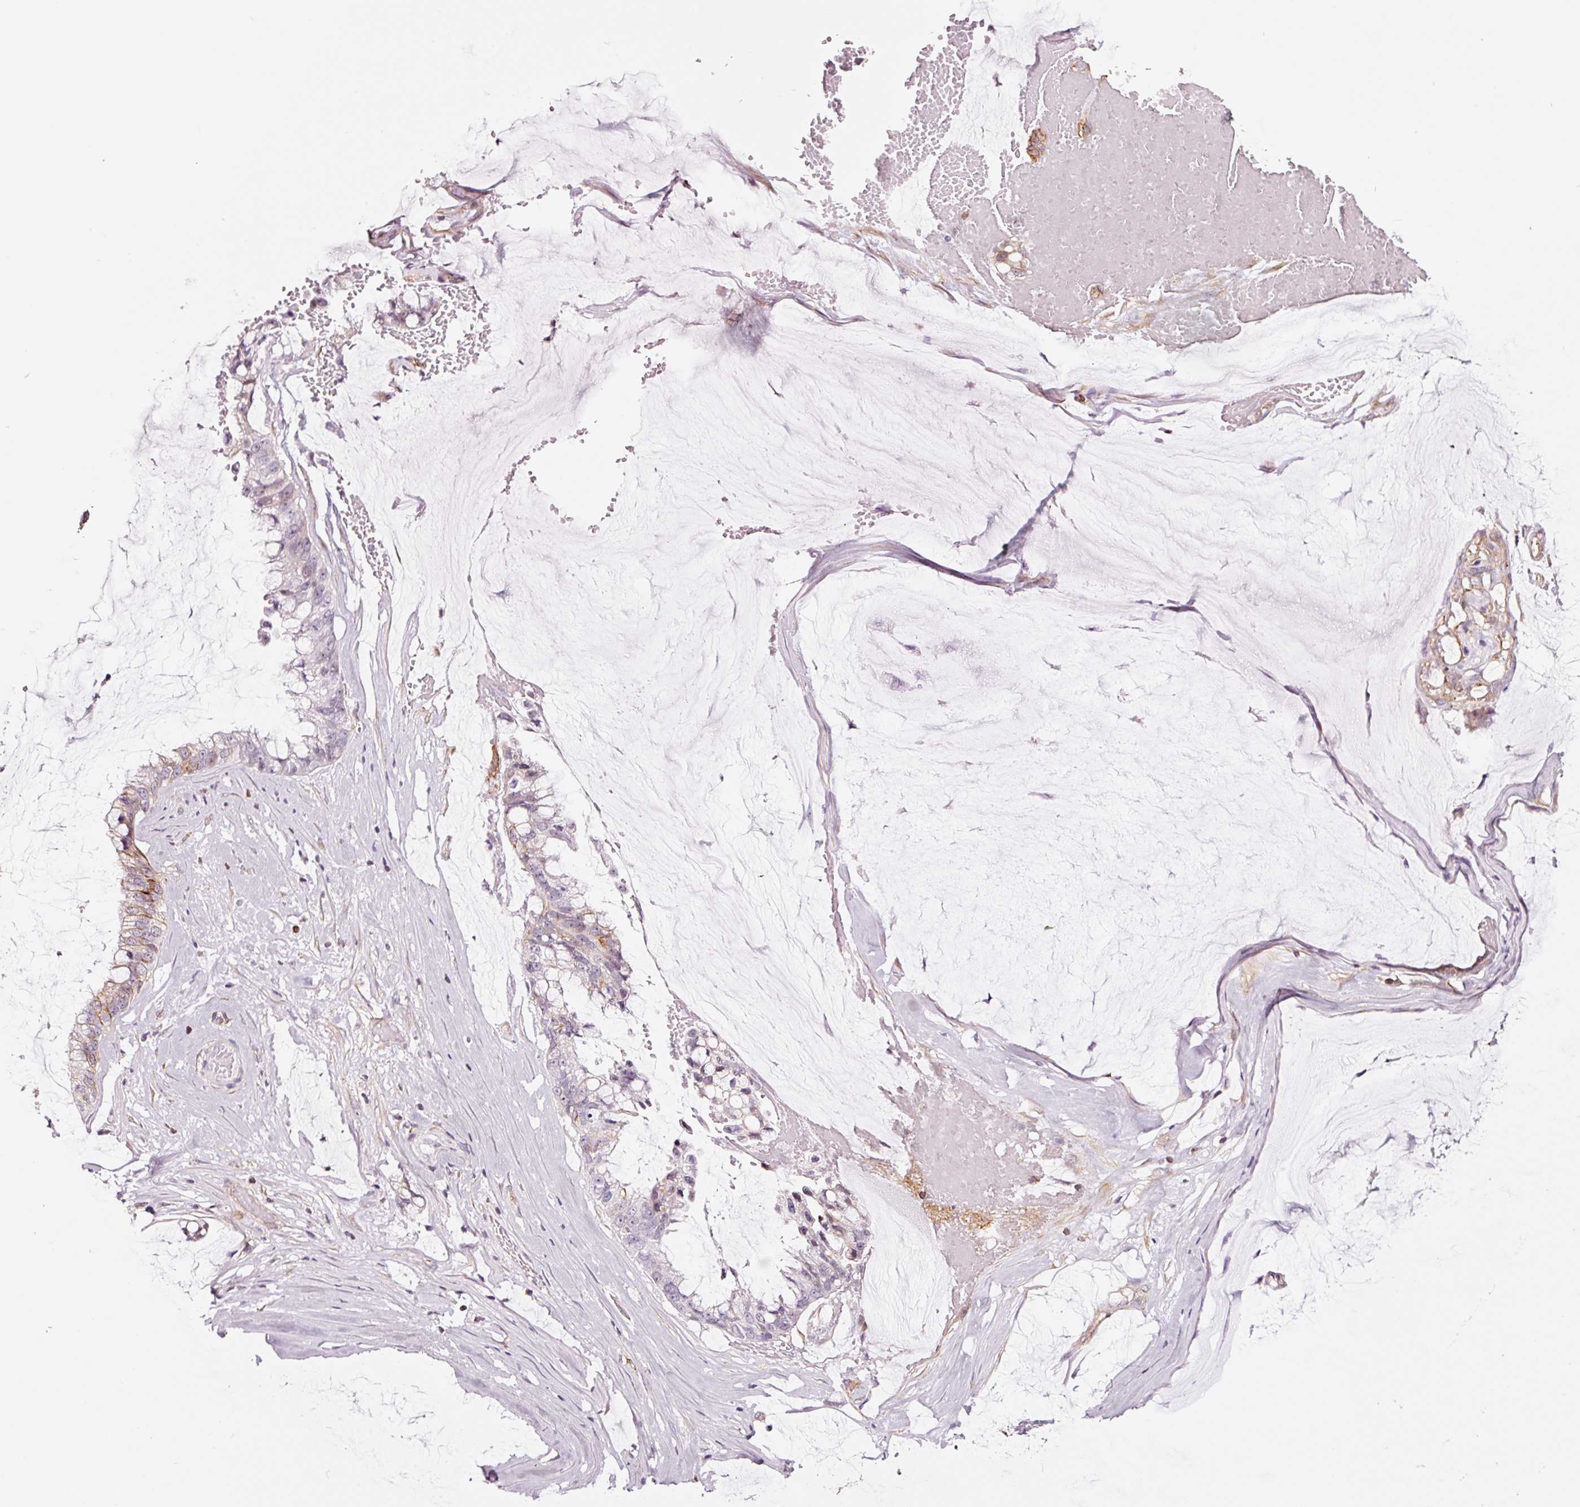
{"staining": {"intensity": "moderate", "quantity": "<25%", "location": "cytoplasmic/membranous"}, "tissue": "ovarian cancer", "cell_type": "Tumor cells", "image_type": "cancer", "snomed": [{"axis": "morphology", "description": "Cystadenocarcinoma, mucinous, NOS"}, {"axis": "topography", "description": "Ovary"}], "caption": "Tumor cells exhibit low levels of moderate cytoplasmic/membranous staining in approximately <25% of cells in ovarian cancer (mucinous cystadenocarcinoma).", "gene": "ADD3", "patient": {"sex": "female", "age": 39}}